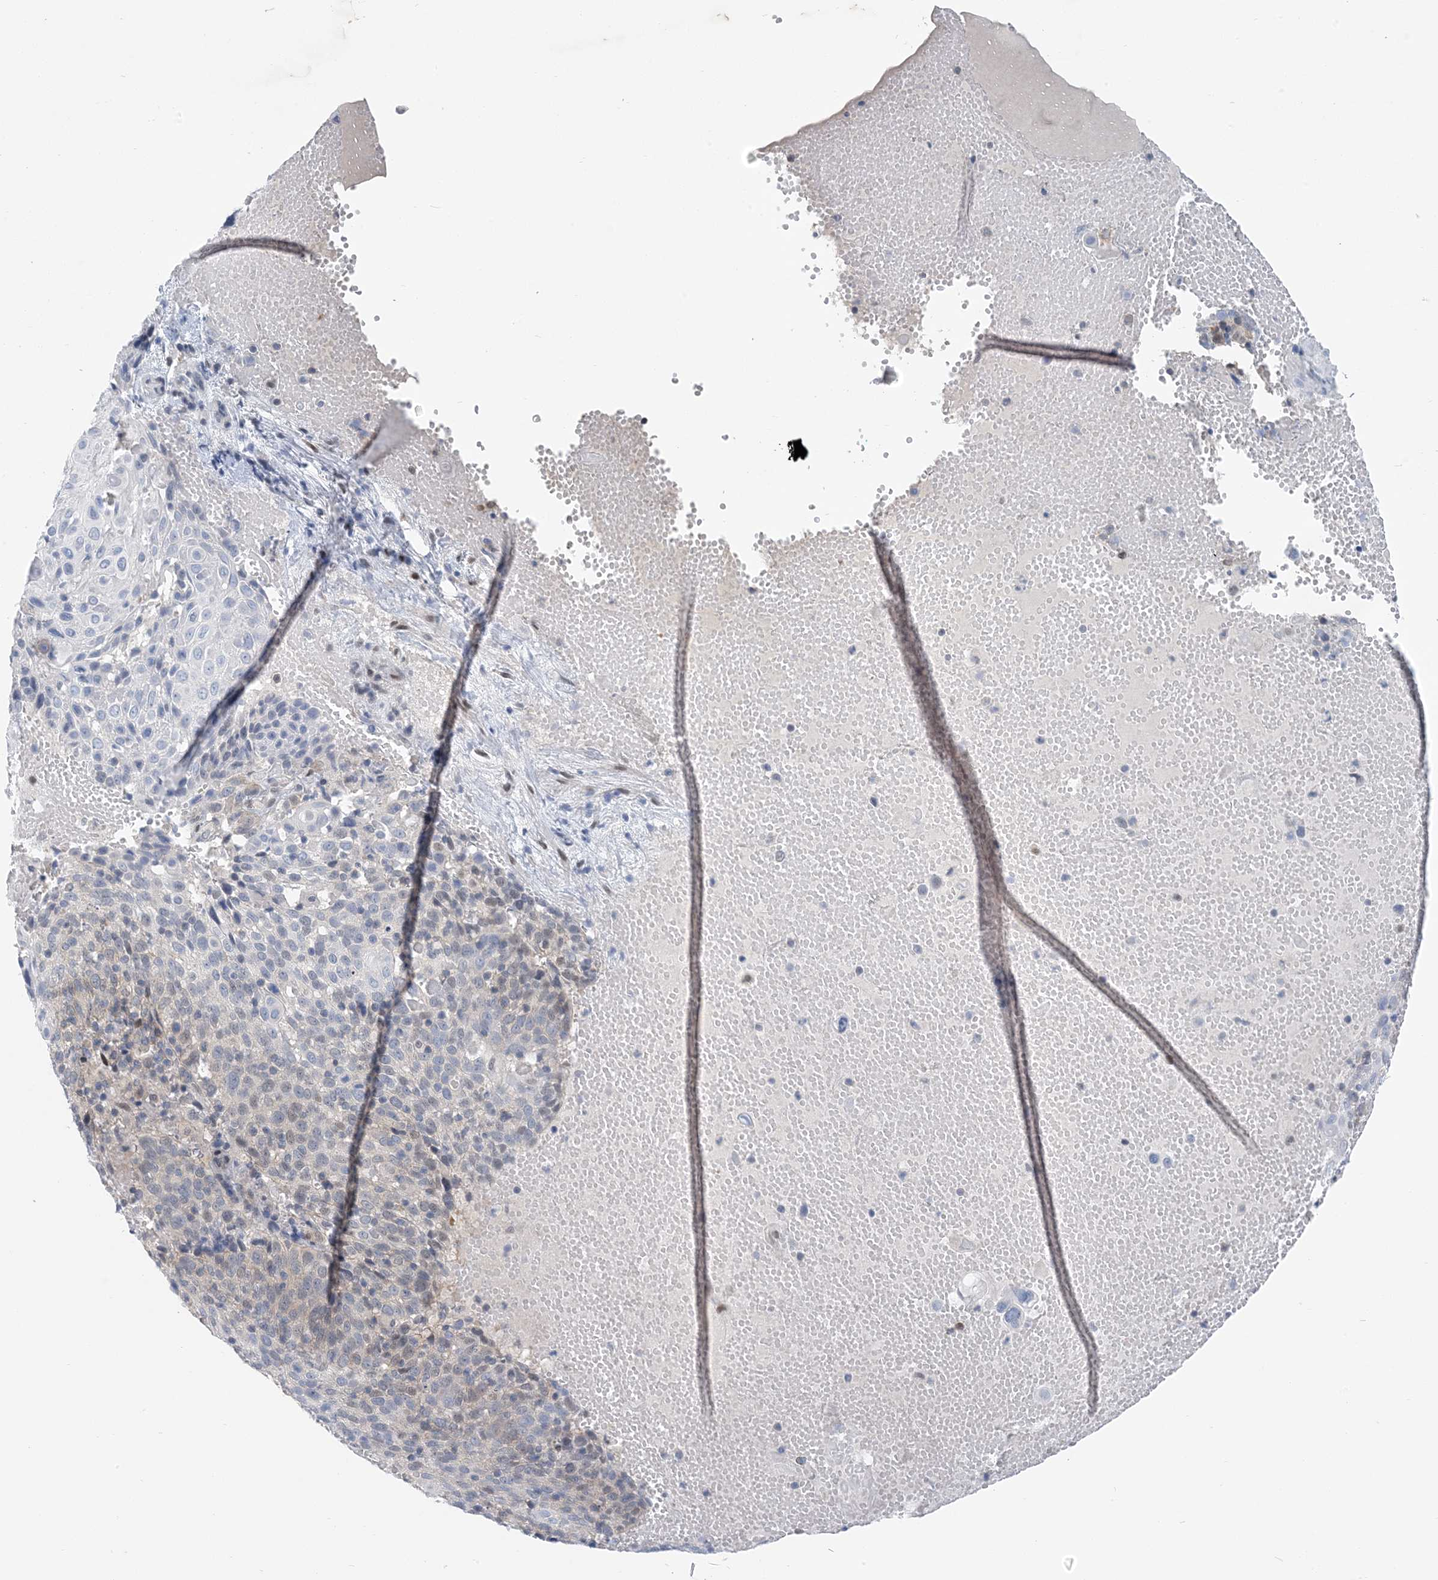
{"staining": {"intensity": "moderate", "quantity": "<25%", "location": "nuclear"}, "tissue": "cervical cancer", "cell_type": "Tumor cells", "image_type": "cancer", "snomed": [{"axis": "morphology", "description": "Squamous cell carcinoma, NOS"}, {"axis": "topography", "description": "Cervix"}], "caption": "DAB (3,3'-diaminobenzidine) immunohistochemical staining of cervical cancer (squamous cell carcinoma) reveals moderate nuclear protein expression in approximately <25% of tumor cells.", "gene": "ZC3H12A", "patient": {"sex": "female", "age": 74}}